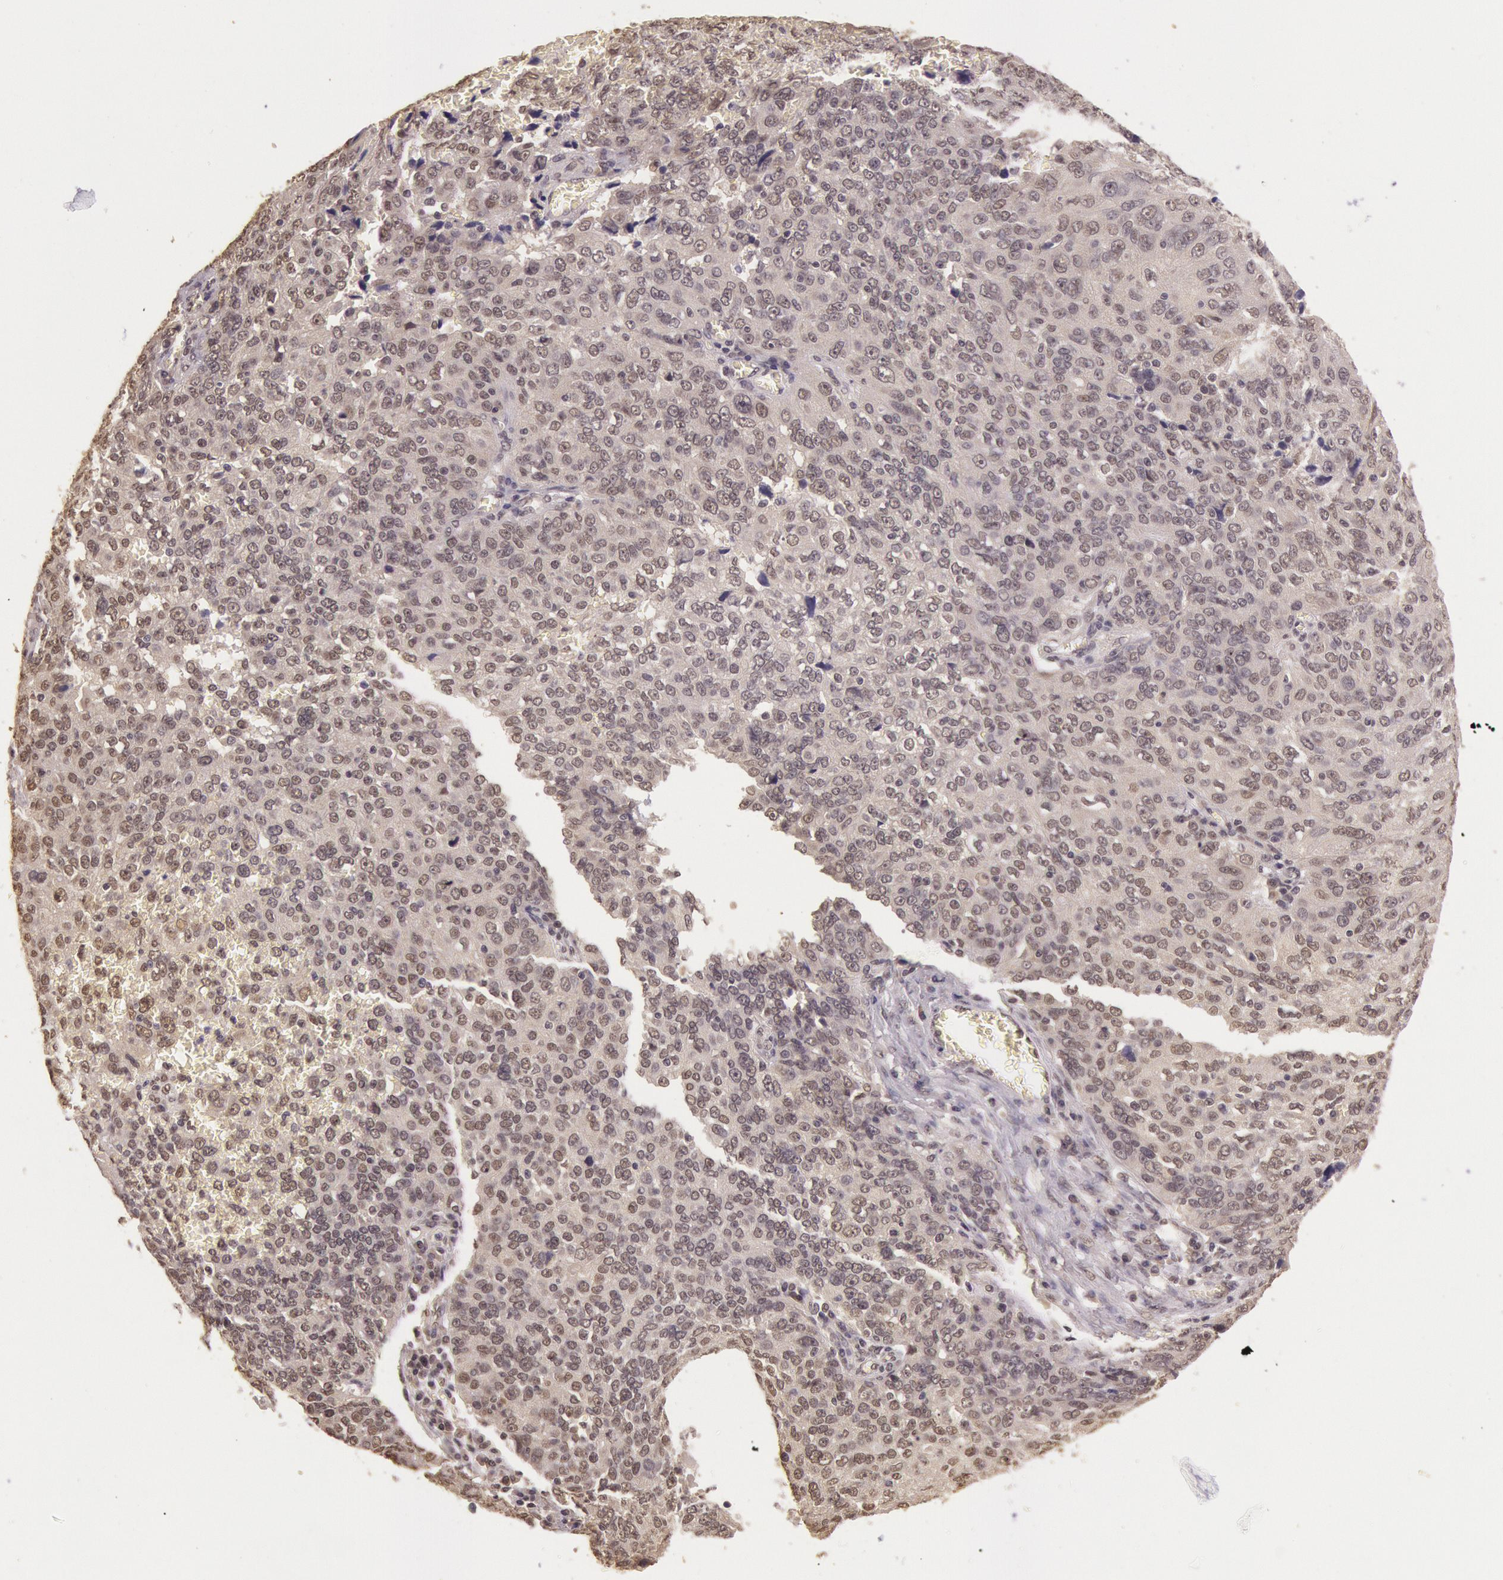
{"staining": {"intensity": "weak", "quantity": "25%-75%", "location": "cytoplasmic/membranous,nuclear"}, "tissue": "ovarian cancer", "cell_type": "Tumor cells", "image_type": "cancer", "snomed": [{"axis": "morphology", "description": "Carcinoma, endometroid"}, {"axis": "topography", "description": "Ovary"}], "caption": "Brown immunohistochemical staining in human endometroid carcinoma (ovarian) shows weak cytoplasmic/membranous and nuclear positivity in approximately 25%-75% of tumor cells.", "gene": "RTL10", "patient": {"sex": "female", "age": 75}}